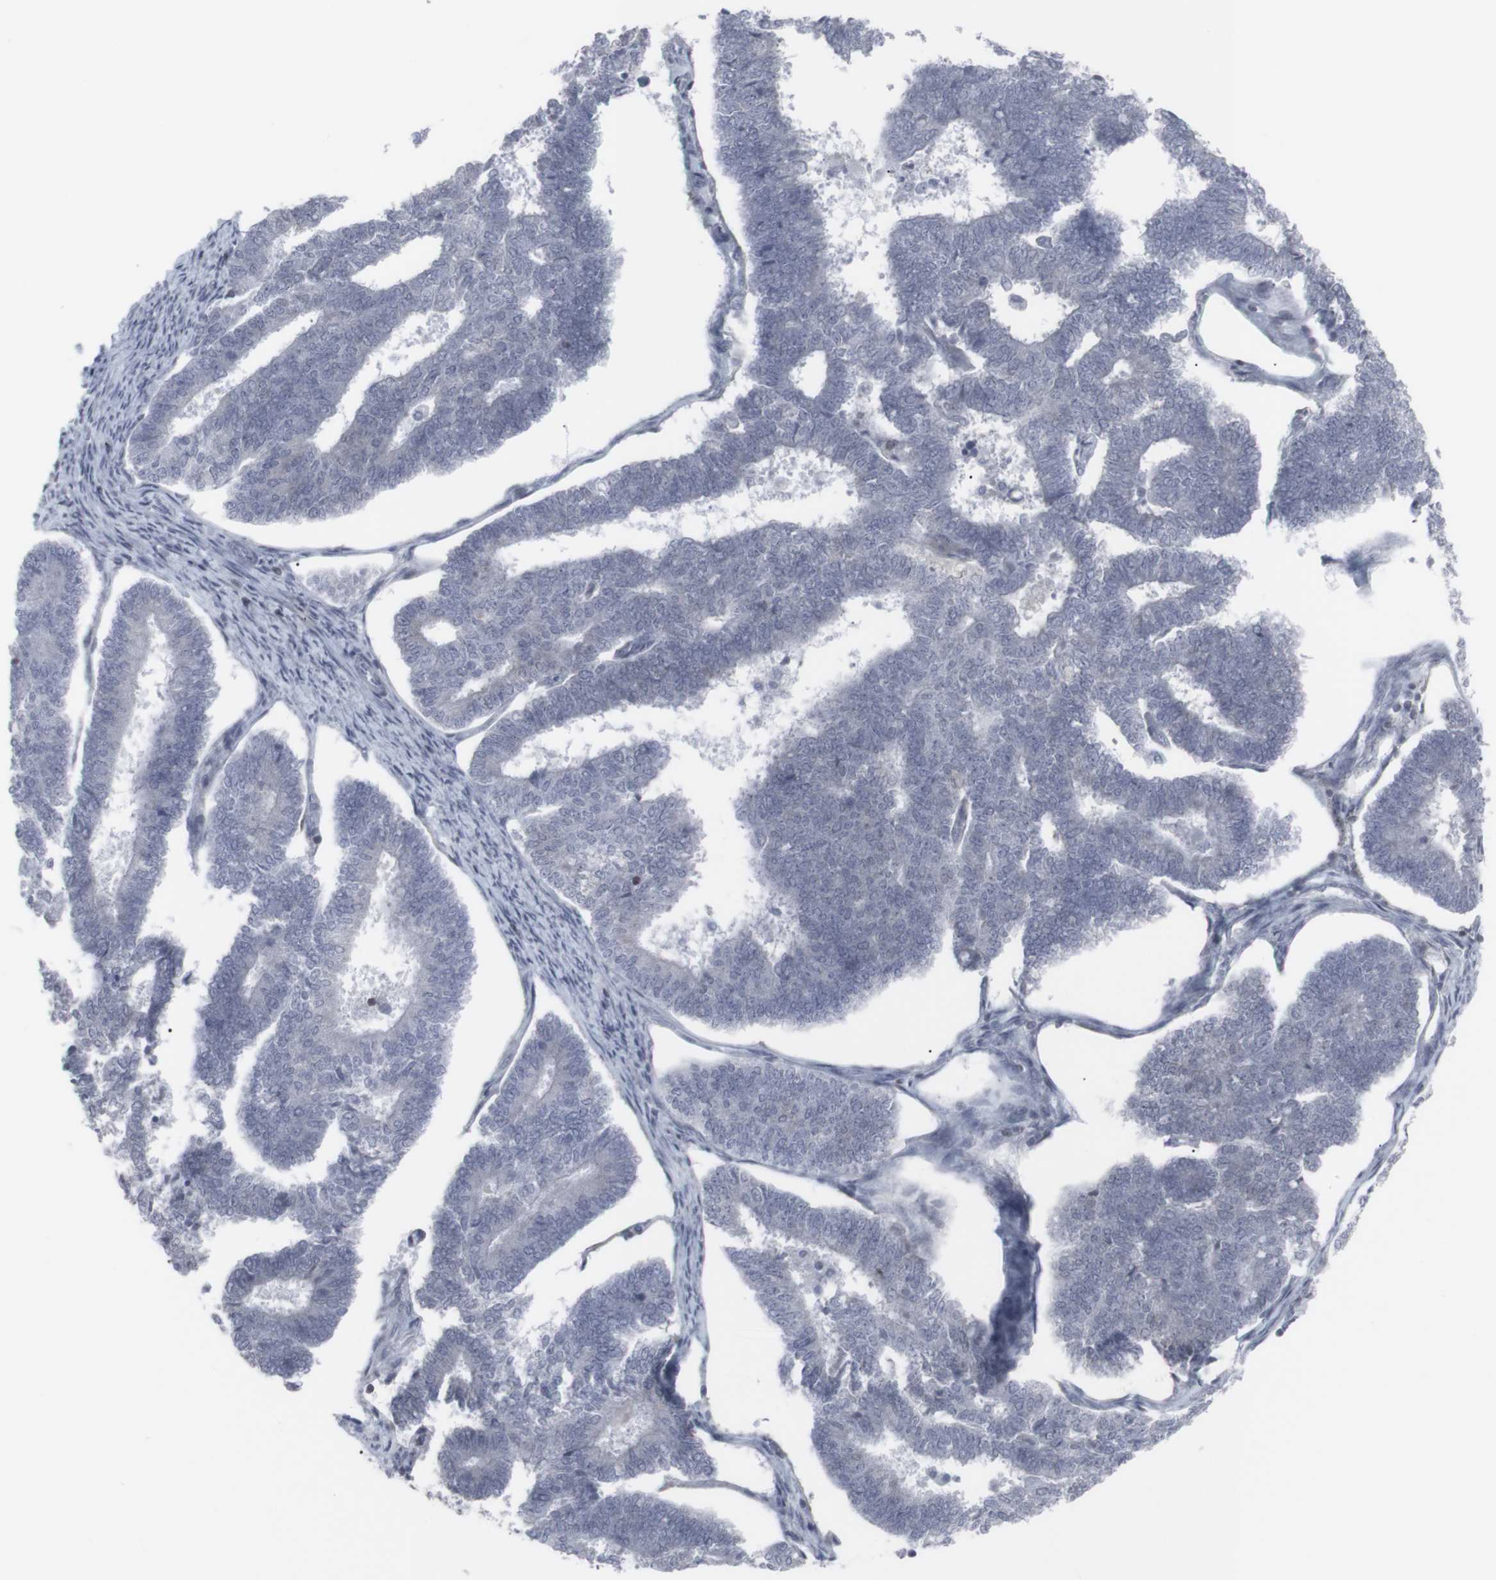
{"staining": {"intensity": "negative", "quantity": "none", "location": "none"}, "tissue": "endometrial cancer", "cell_type": "Tumor cells", "image_type": "cancer", "snomed": [{"axis": "morphology", "description": "Adenocarcinoma, NOS"}, {"axis": "topography", "description": "Endometrium"}], "caption": "IHC histopathology image of neoplastic tissue: human endometrial cancer stained with DAB displays no significant protein staining in tumor cells.", "gene": "APOBEC2", "patient": {"sex": "female", "age": 70}}